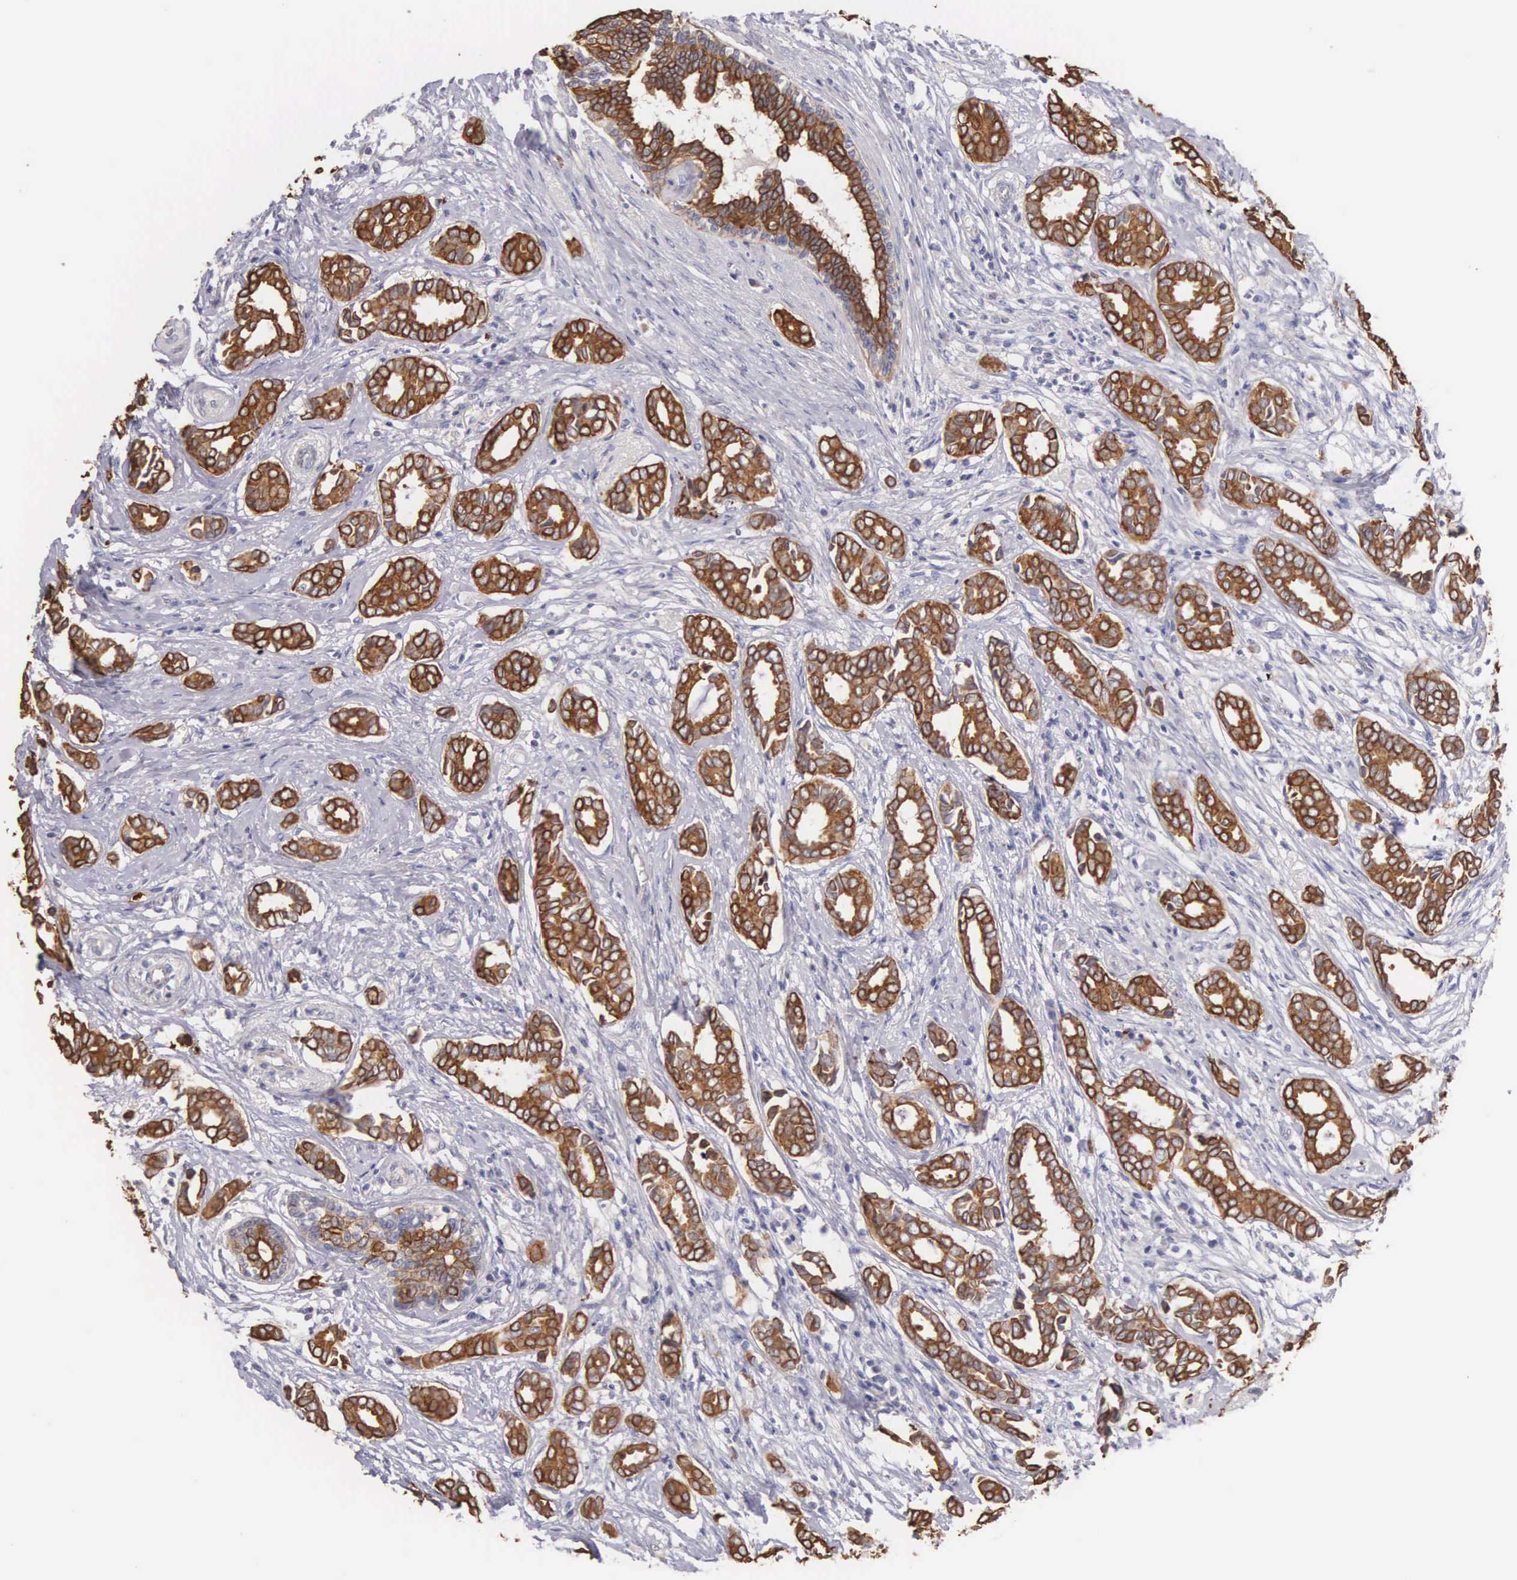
{"staining": {"intensity": "strong", "quantity": ">75%", "location": "cytoplasmic/membranous"}, "tissue": "breast cancer", "cell_type": "Tumor cells", "image_type": "cancer", "snomed": [{"axis": "morphology", "description": "Duct carcinoma"}, {"axis": "topography", "description": "Breast"}], "caption": "Approximately >75% of tumor cells in human breast cancer show strong cytoplasmic/membranous protein expression as visualized by brown immunohistochemical staining.", "gene": "PIR", "patient": {"sex": "female", "age": 50}}